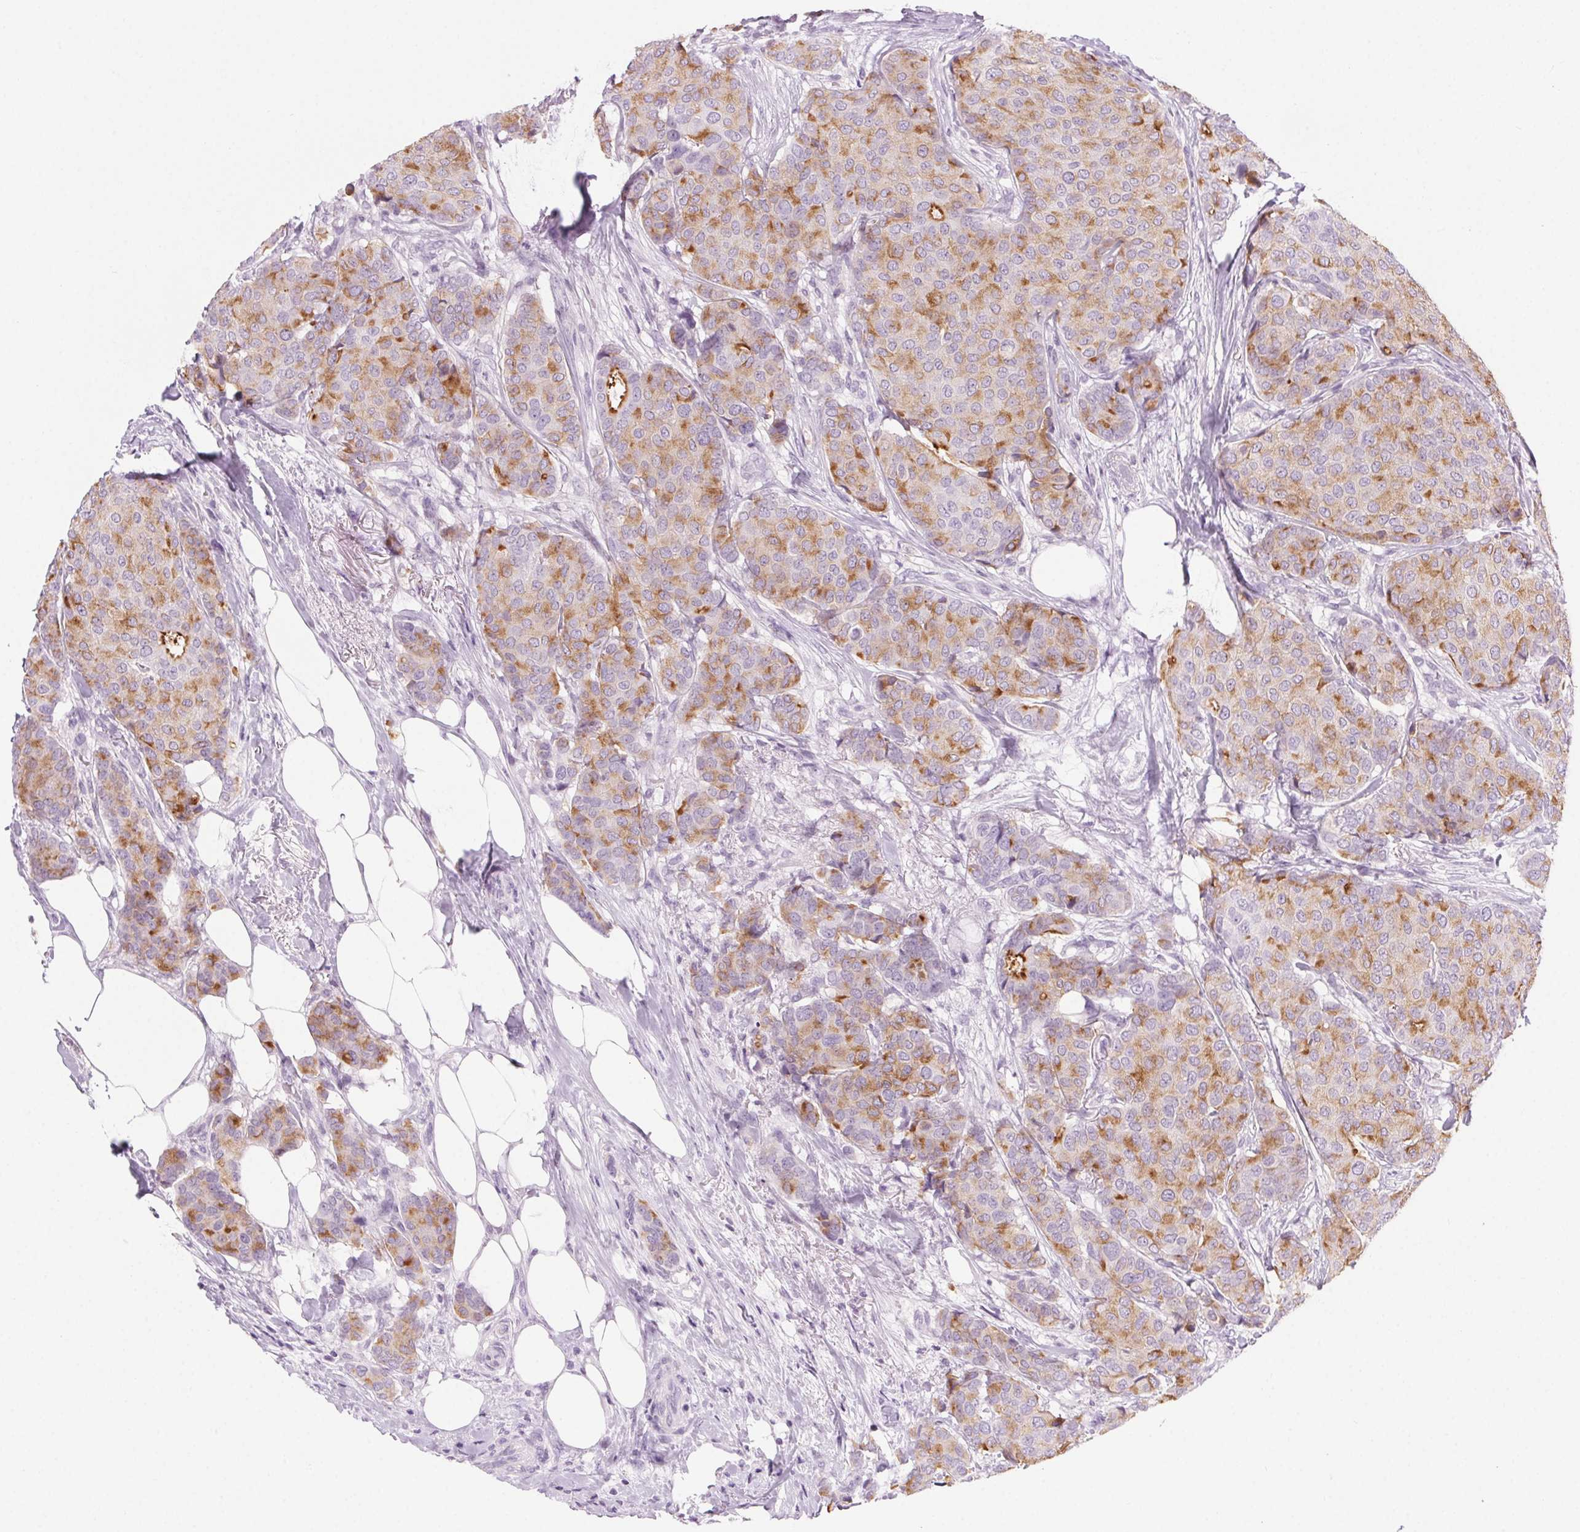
{"staining": {"intensity": "moderate", "quantity": "25%-75%", "location": "cytoplasmic/membranous"}, "tissue": "breast cancer", "cell_type": "Tumor cells", "image_type": "cancer", "snomed": [{"axis": "morphology", "description": "Duct carcinoma"}, {"axis": "topography", "description": "Breast"}], "caption": "Breast cancer (intraductal carcinoma) stained with a protein marker reveals moderate staining in tumor cells.", "gene": "LRP2", "patient": {"sex": "female", "age": 75}}